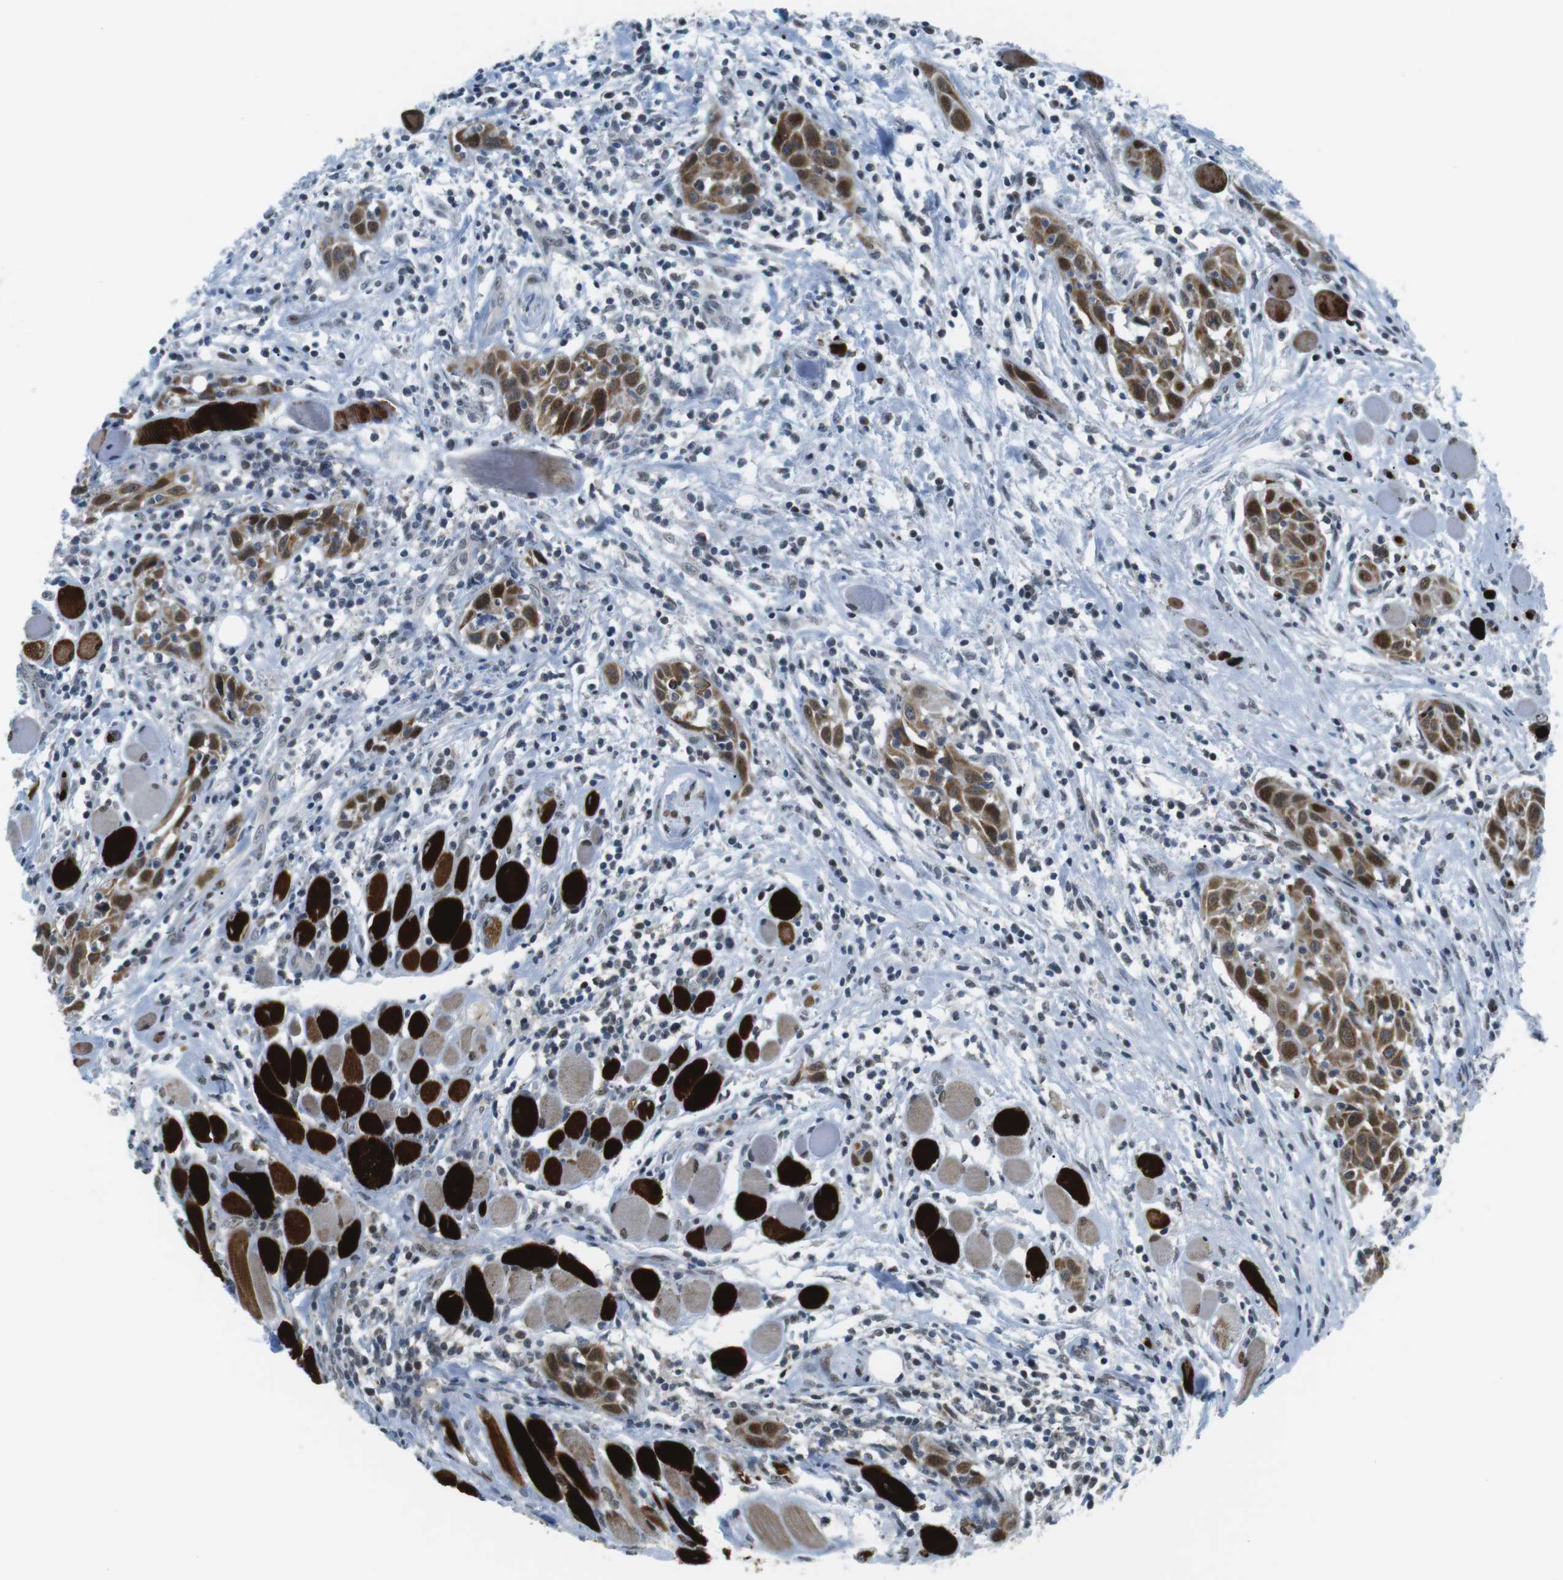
{"staining": {"intensity": "moderate", "quantity": ">75%", "location": "cytoplasmic/membranous,nuclear"}, "tissue": "head and neck cancer", "cell_type": "Tumor cells", "image_type": "cancer", "snomed": [{"axis": "morphology", "description": "Squamous cell carcinoma, NOS"}, {"axis": "topography", "description": "Oral tissue"}, {"axis": "topography", "description": "Head-Neck"}], "caption": "Immunohistochemistry micrograph of human head and neck cancer (squamous cell carcinoma) stained for a protein (brown), which displays medium levels of moderate cytoplasmic/membranous and nuclear positivity in about >75% of tumor cells.", "gene": "USP7", "patient": {"sex": "female", "age": 50}}